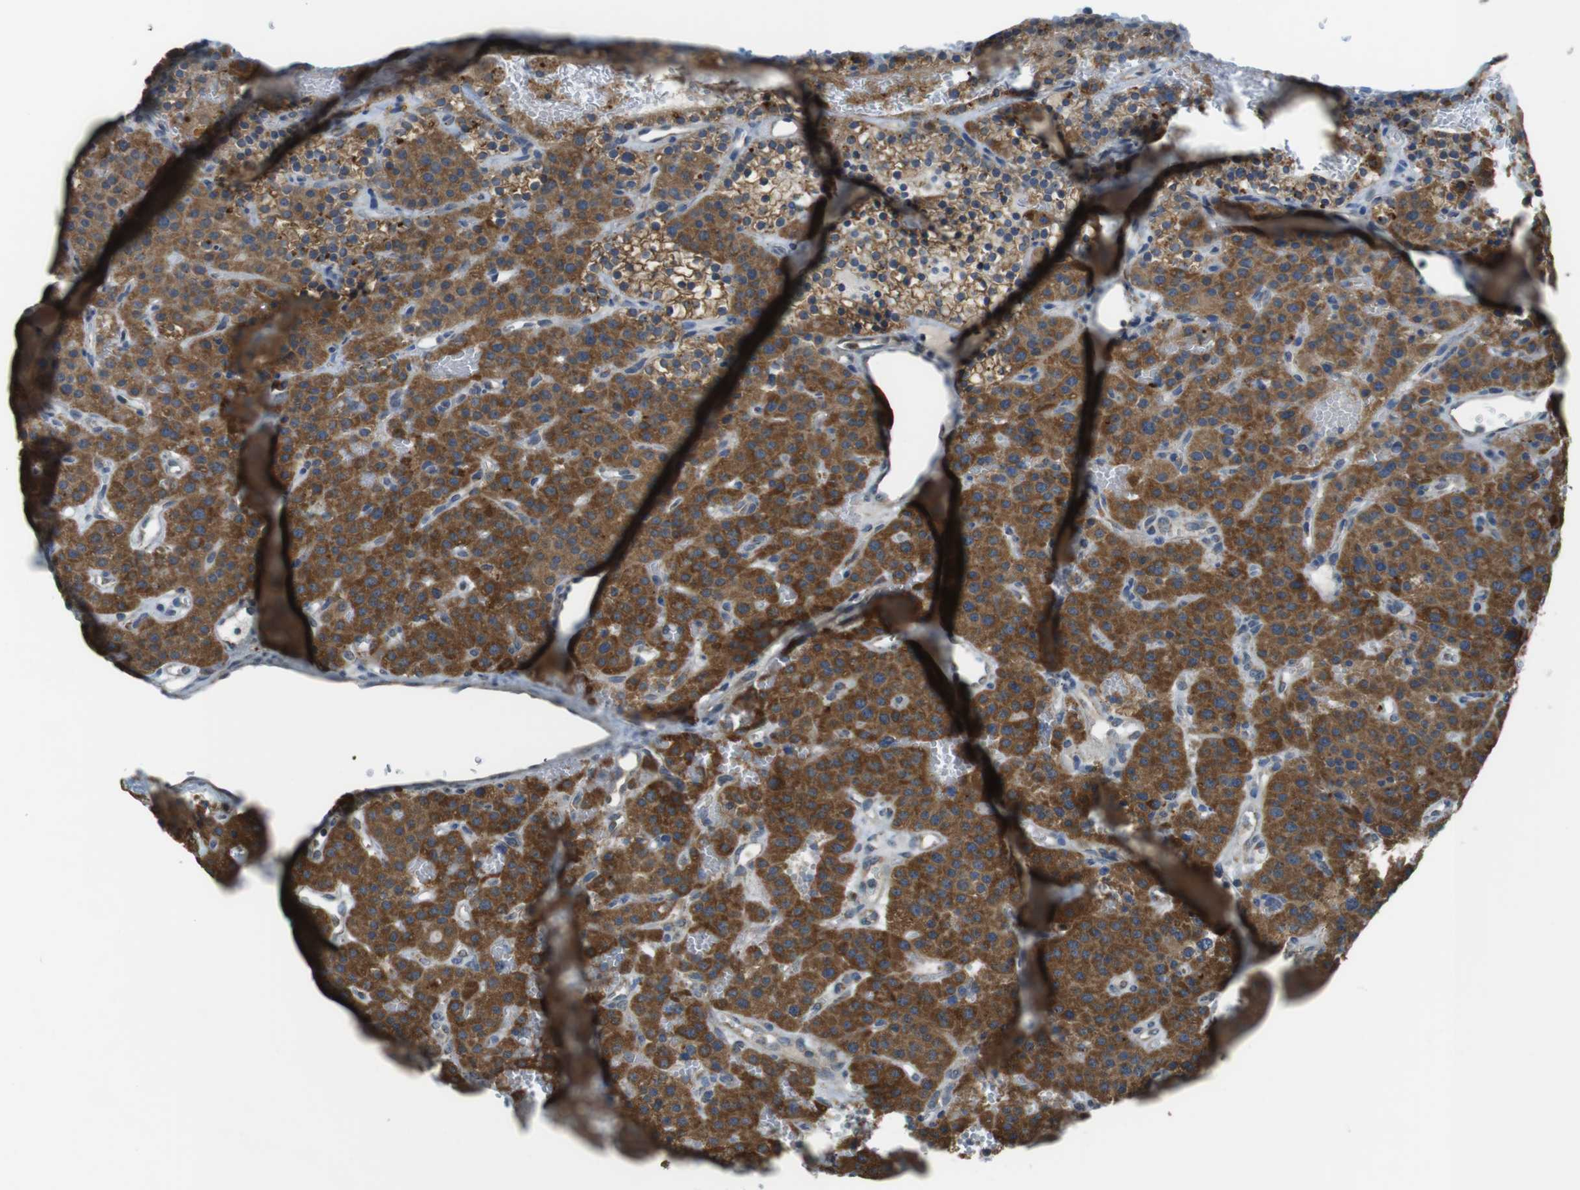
{"staining": {"intensity": "strong", "quantity": ">75%", "location": "cytoplasmic/membranous"}, "tissue": "parathyroid gland", "cell_type": "Glandular cells", "image_type": "normal", "snomed": [{"axis": "morphology", "description": "Normal tissue, NOS"}, {"axis": "morphology", "description": "Adenoma, NOS"}, {"axis": "topography", "description": "Parathyroid gland"}], "caption": "IHC (DAB) staining of benign parathyroid gland demonstrates strong cytoplasmic/membranous protein expression in approximately >75% of glandular cells. The staining is performed using DAB brown chromogen to label protein expression. The nuclei are counter-stained blue using hematoxylin.", "gene": "BRI3BP", "patient": {"sex": "female", "age": 81}}